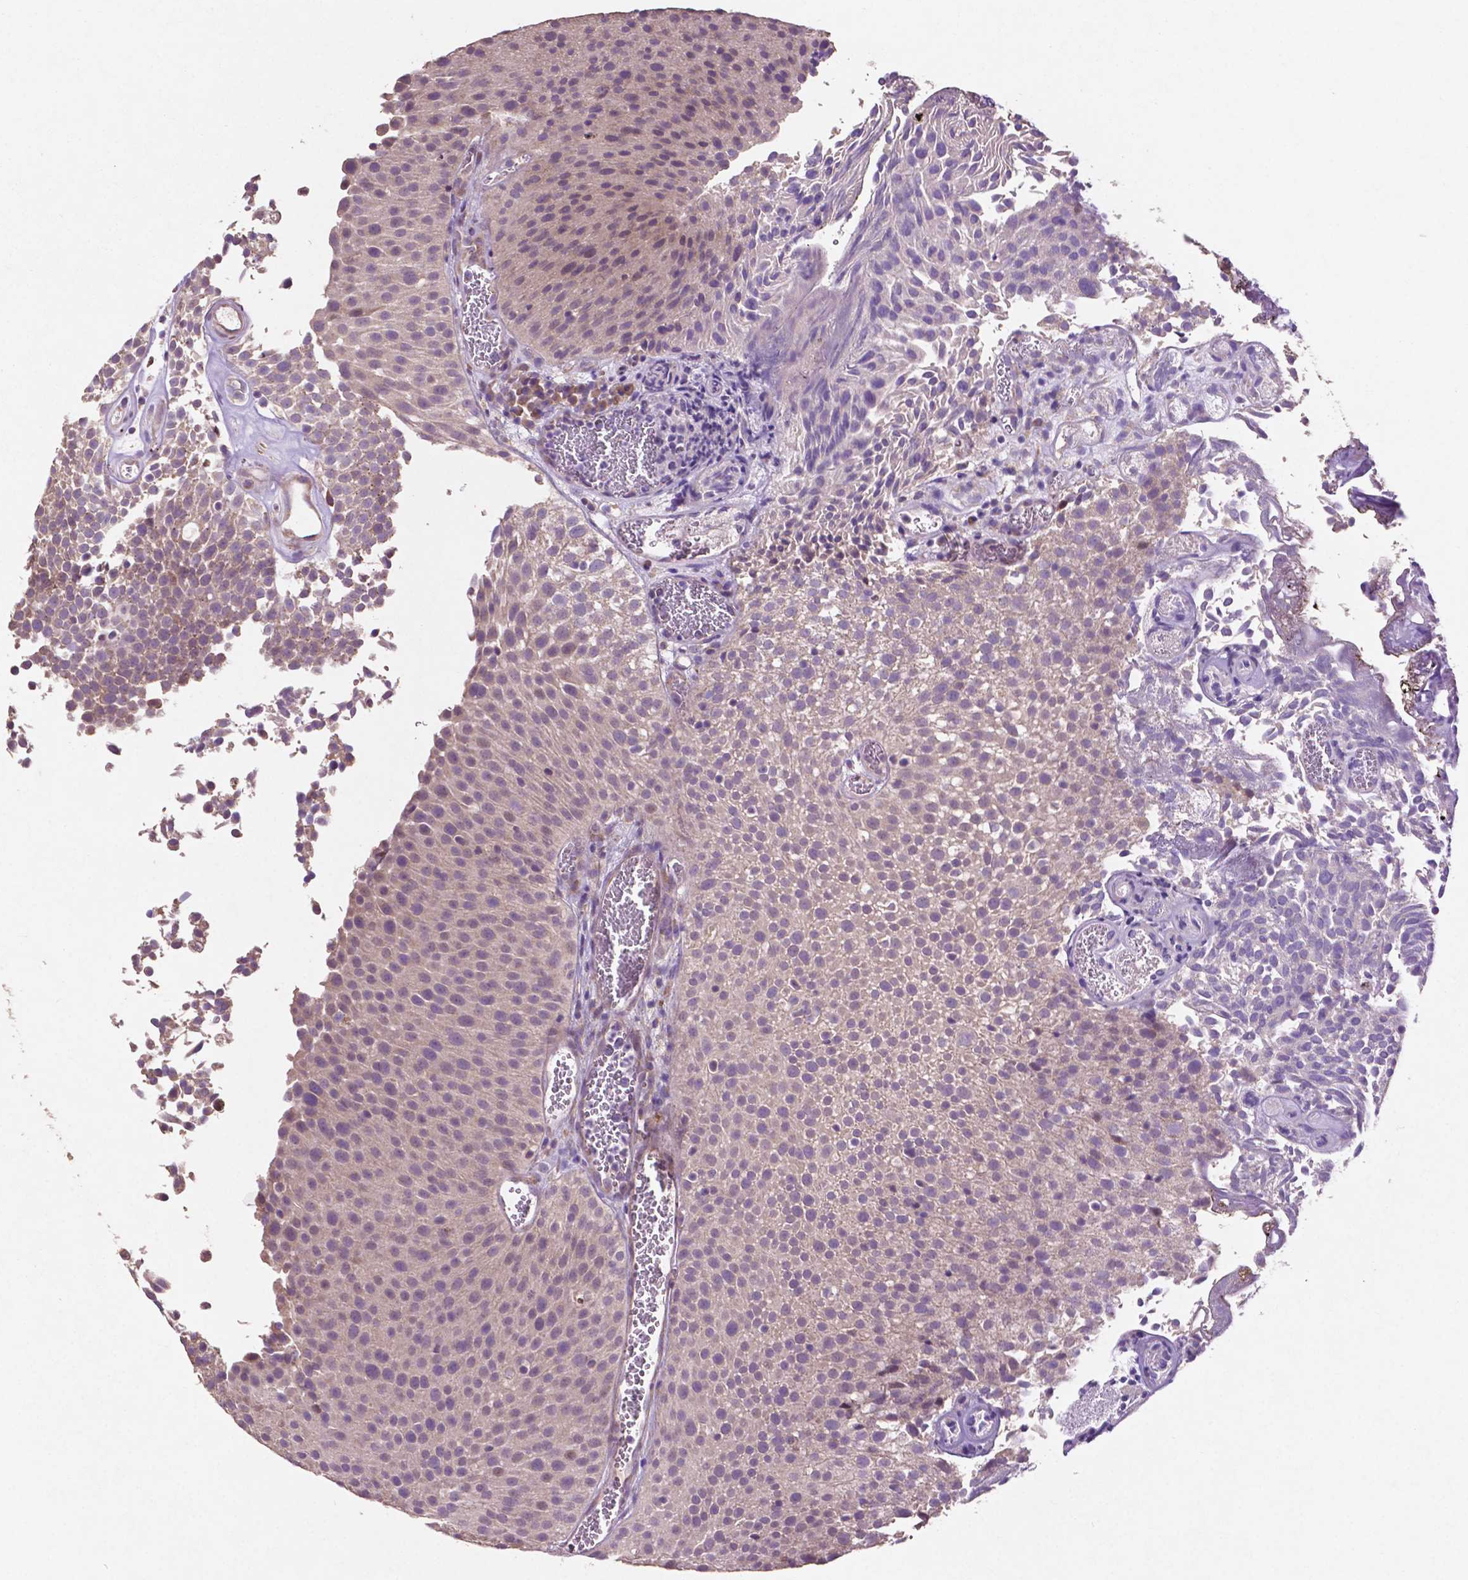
{"staining": {"intensity": "negative", "quantity": "none", "location": "none"}, "tissue": "urothelial cancer", "cell_type": "Tumor cells", "image_type": "cancer", "snomed": [{"axis": "morphology", "description": "Urothelial carcinoma, Low grade"}, {"axis": "topography", "description": "Urinary bladder"}], "caption": "Tumor cells are negative for protein expression in human urothelial carcinoma (low-grade). (Stains: DAB (3,3'-diaminobenzidine) IHC with hematoxylin counter stain, Microscopy: brightfield microscopy at high magnification).", "gene": "MBTPS1", "patient": {"sex": "female", "age": 79}}